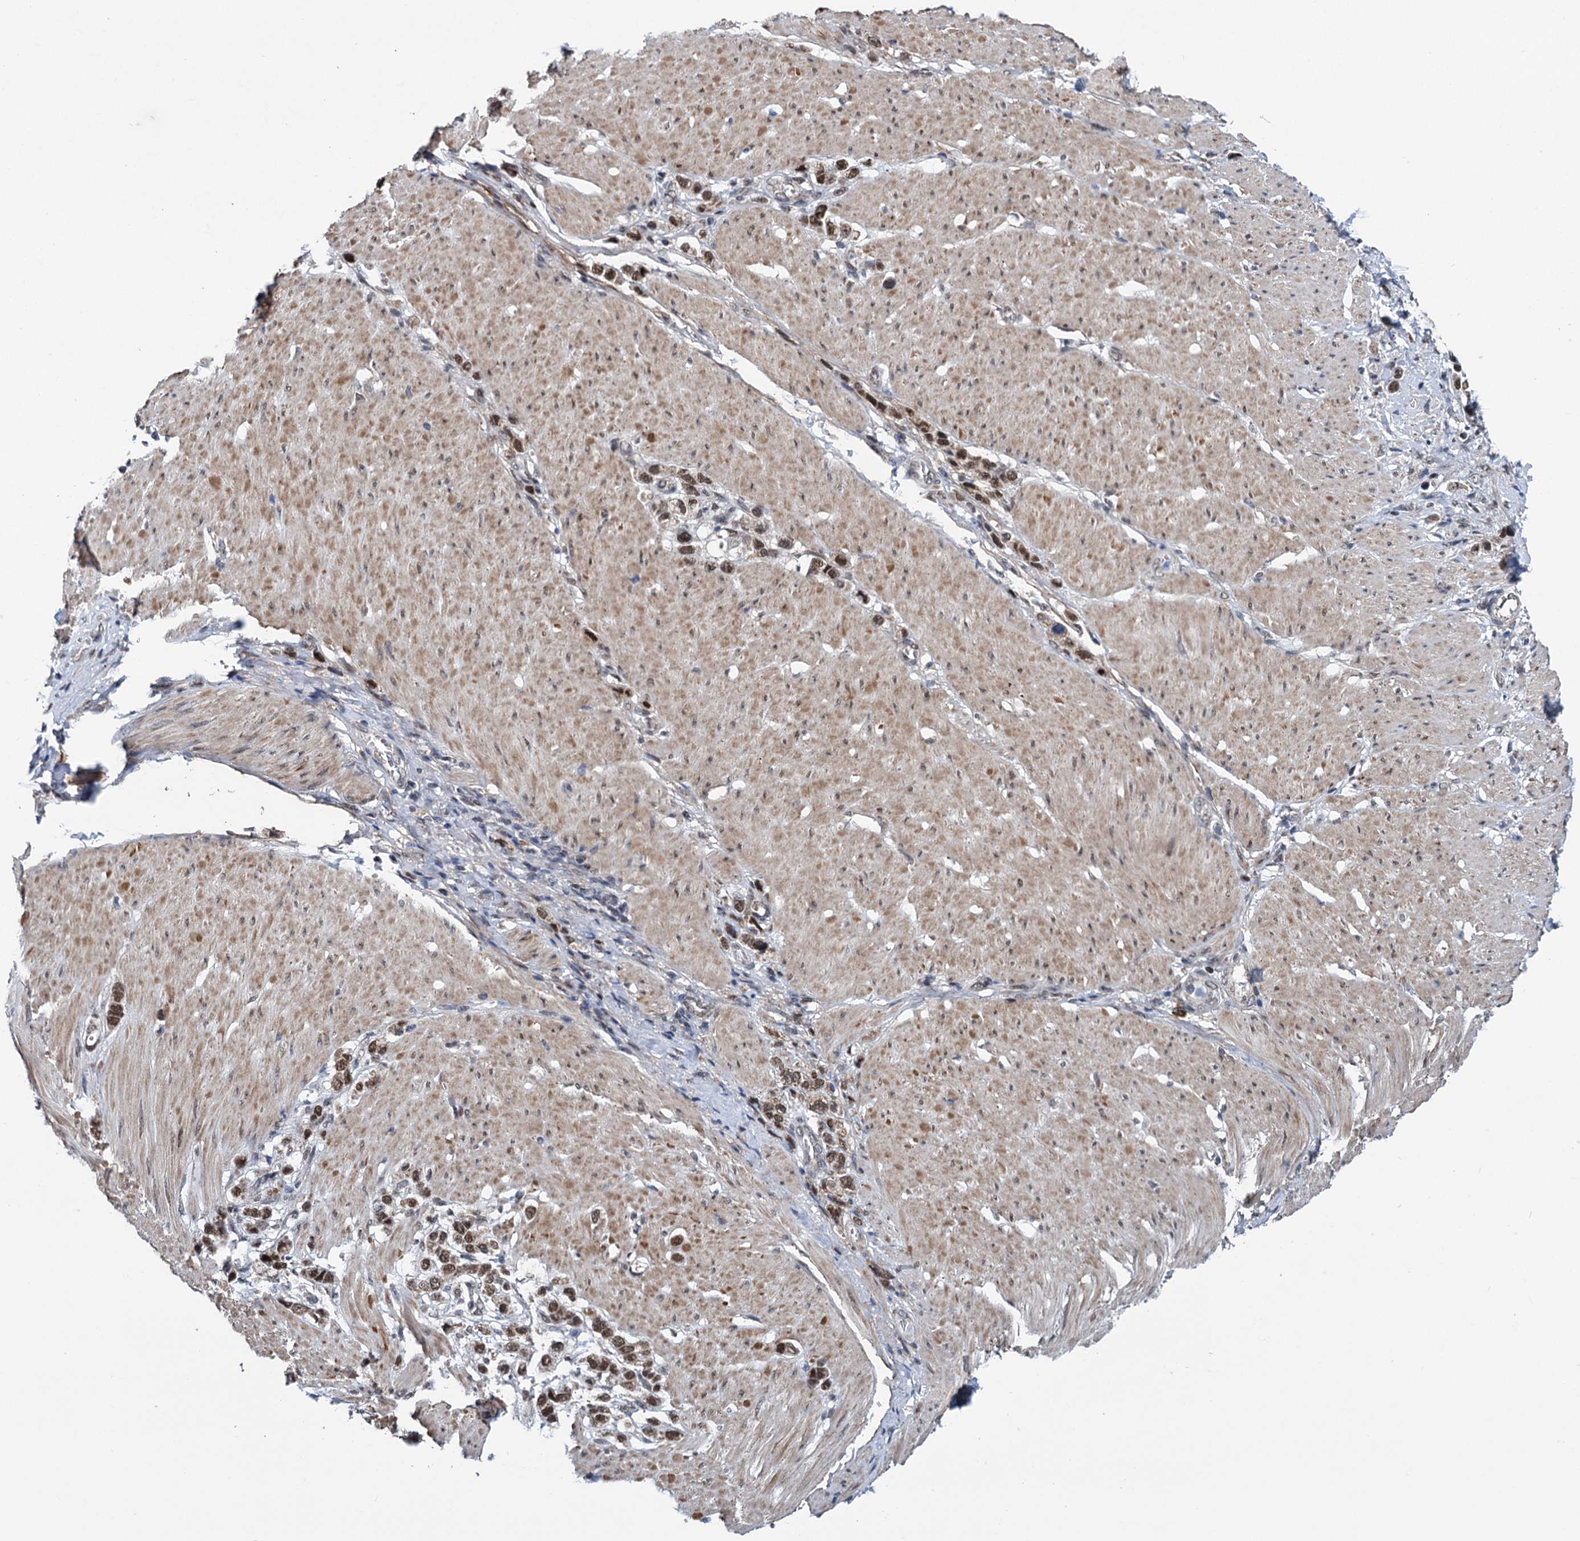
{"staining": {"intensity": "moderate", "quantity": ">75%", "location": "nuclear"}, "tissue": "stomach cancer", "cell_type": "Tumor cells", "image_type": "cancer", "snomed": [{"axis": "morphology", "description": "Normal tissue, NOS"}, {"axis": "morphology", "description": "Adenocarcinoma, NOS"}, {"axis": "topography", "description": "Stomach, upper"}, {"axis": "topography", "description": "Stomach"}], "caption": "Tumor cells show medium levels of moderate nuclear positivity in about >75% of cells in stomach cancer (adenocarcinoma).", "gene": "MORN3", "patient": {"sex": "female", "age": 65}}